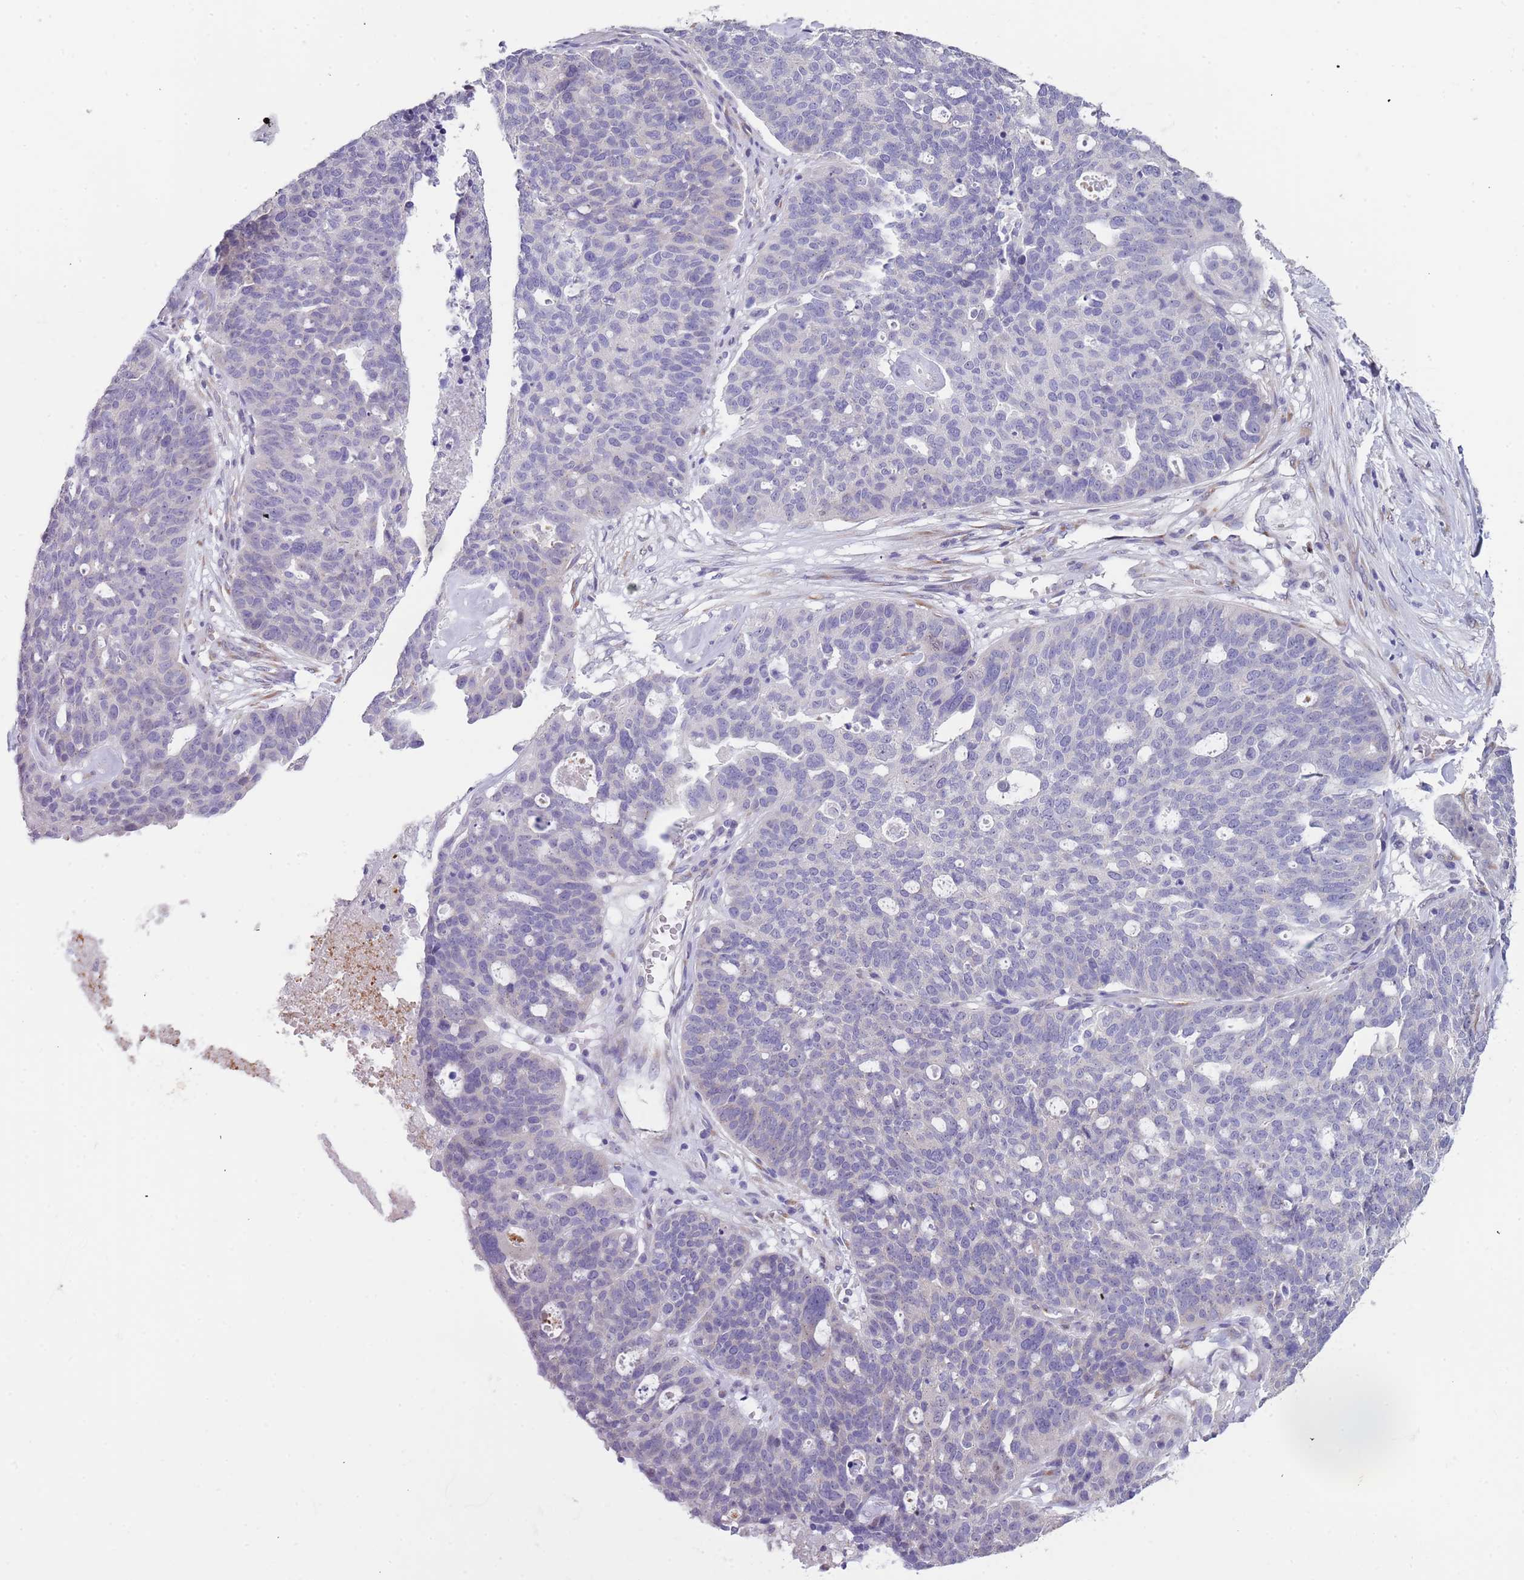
{"staining": {"intensity": "negative", "quantity": "none", "location": "none"}, "tissue": "ovarian cancer", "cell_type": "Tumor cells", "image_type": "cancer", "snomed": [{"axis": "morphology", "description": "Cystadenocarcinoma, serous, NOS"}, {"axis": "topography", "description": "Ovary"}], "caption": "A photomicrograph of serous cystadenocarcinoma (ovarian) stained for a protein exhibits no brown staining in tumor cells.", "gene": "TNRC6C", "patient": {"sex": "female", "age": 59}}